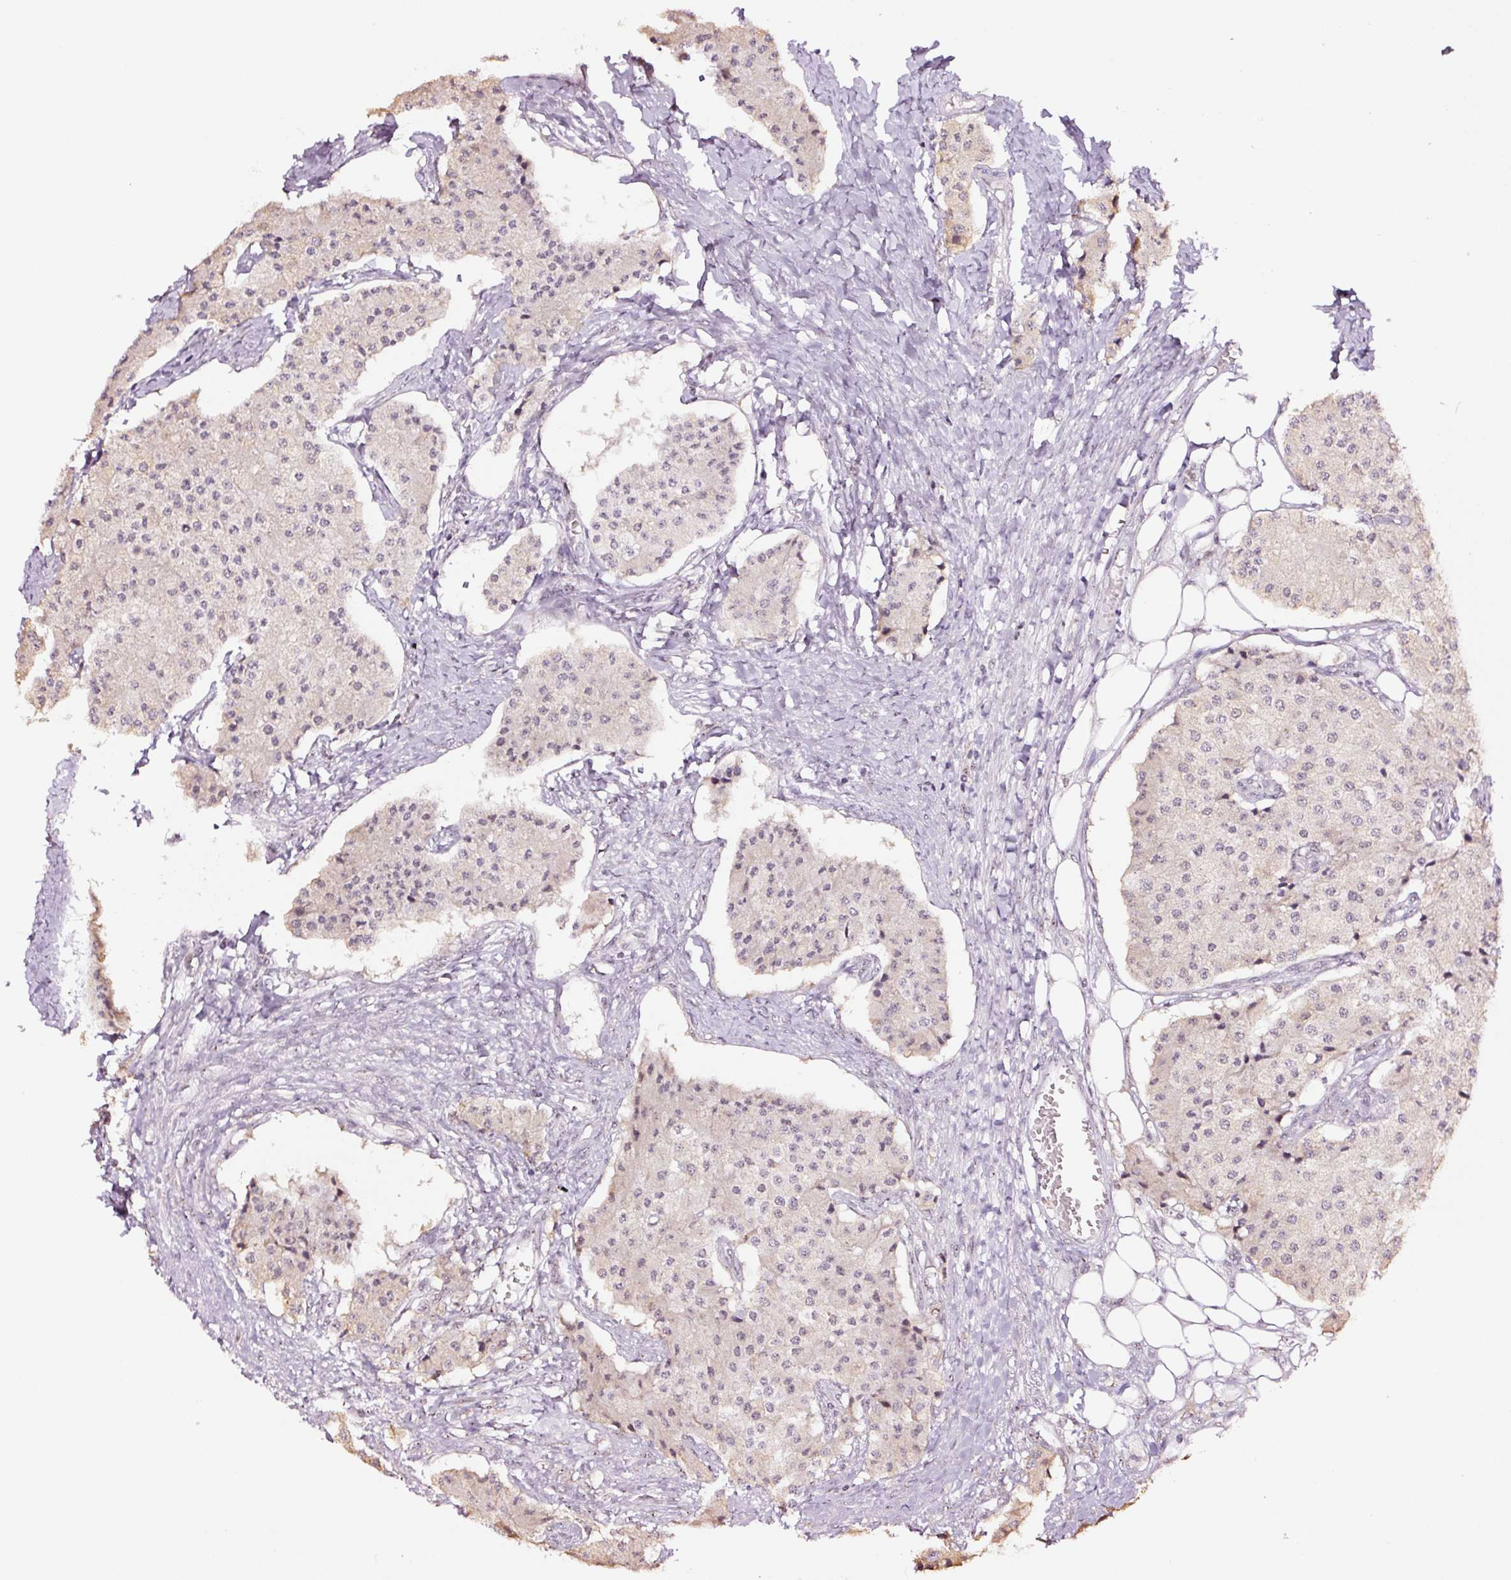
{"staining": {"intensity": "negative", "quantity": "none", "location": "none"}, "tissue": "carcinoid", "cell_type": "Tumor cells", "image_type": "cancer", "snomed": [{"axis": "morphology", "description": "Carcinoid, malignant, NOS"}, {"axis": "topography", "description": "Colon"}], "caption": "Histopathology image shows no protein positivity in tumor cells of carcinoid (malignant) tissue.", "gene": "GNL3", "patient": {"sex": "female", "age": 52}}